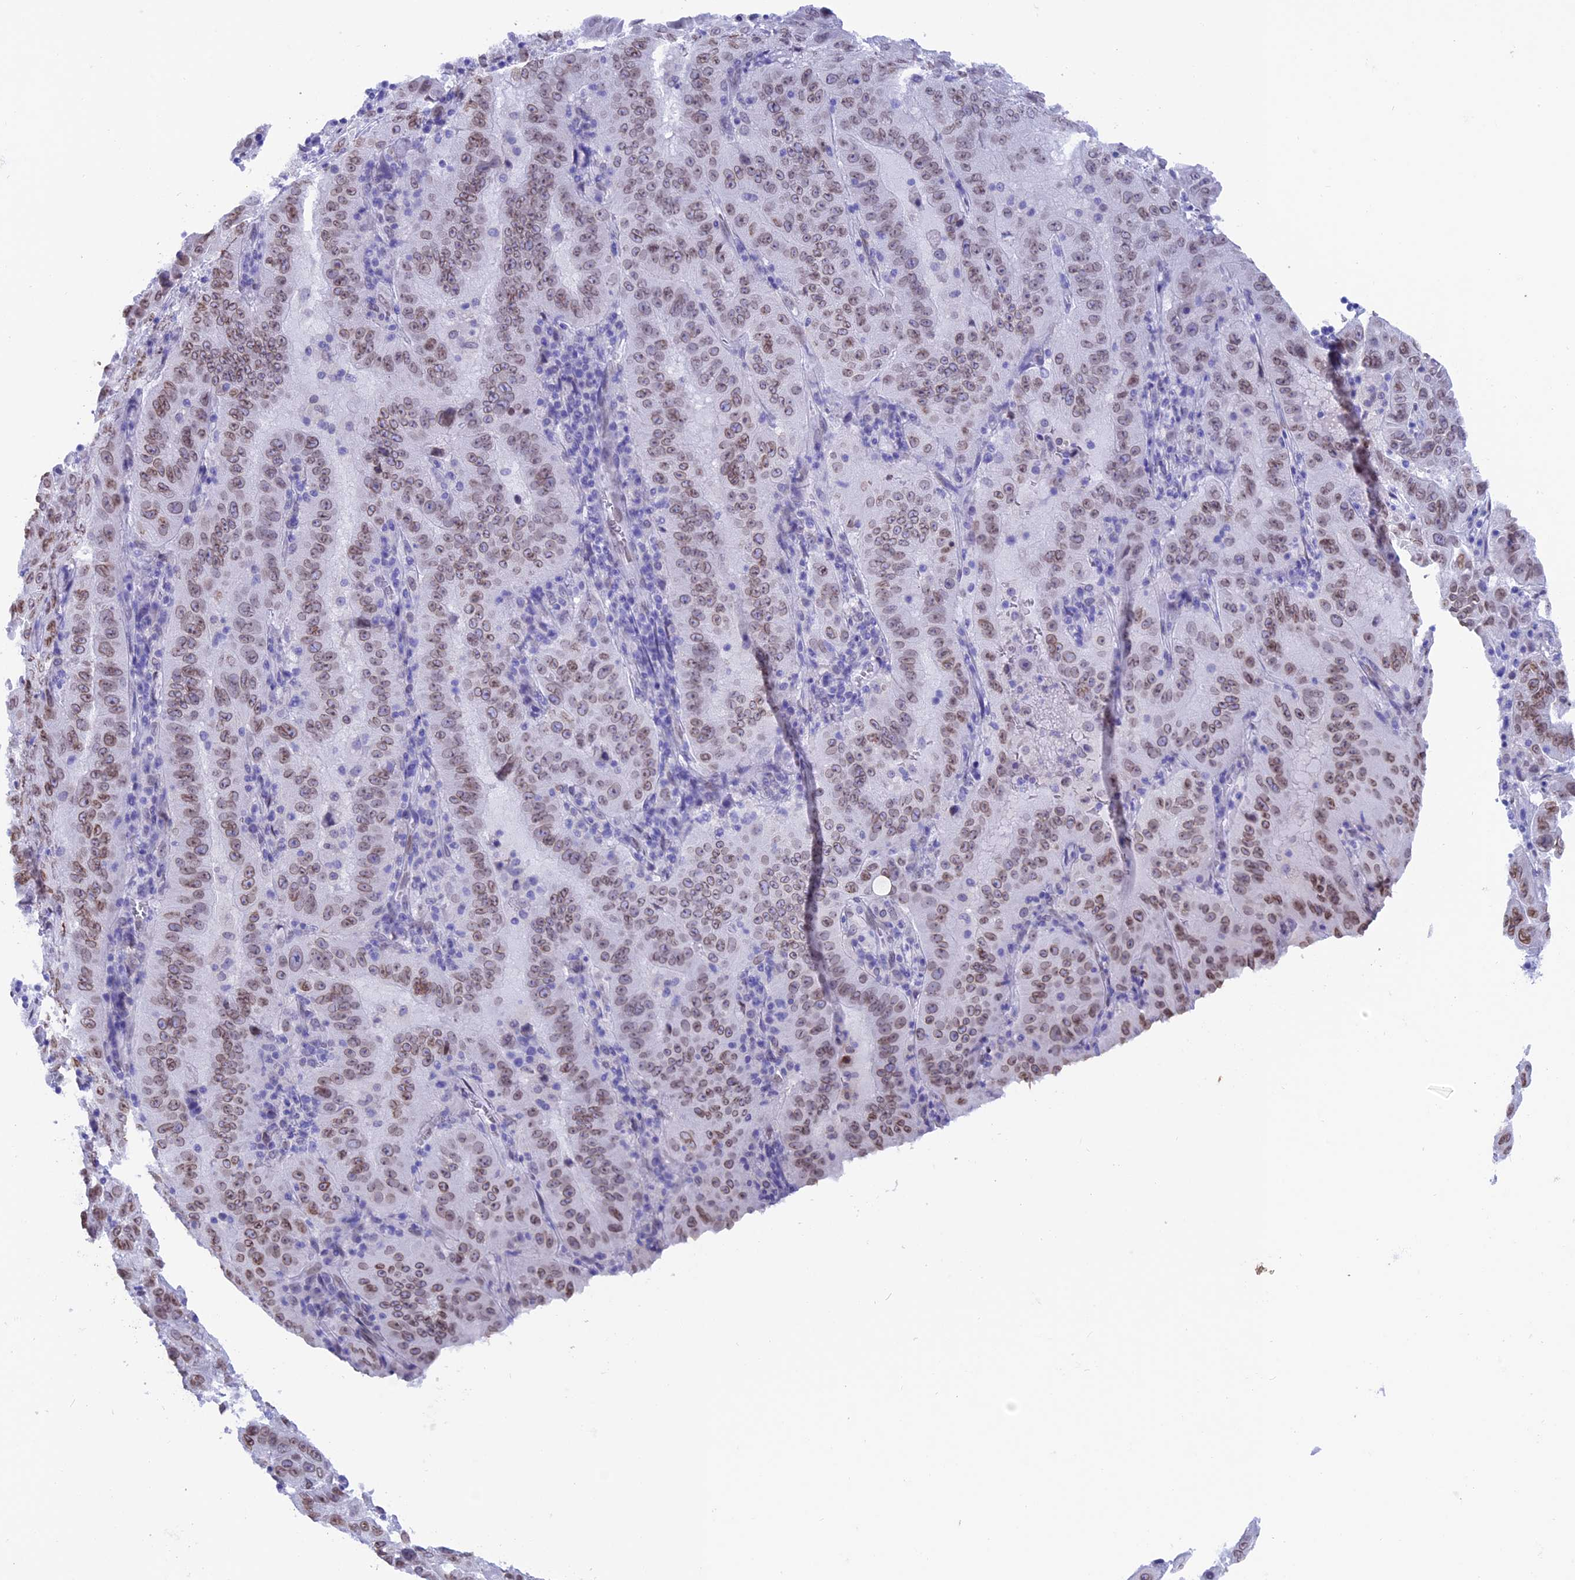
{"staining": {"intensity": "moderate", "quantity": ">75%", "location": "cytoplasmic/membranous,nuclear"}, "tissue": "pancreatic cancer", "cell_type": "Tumor cells", "image_type": "cancer", "snomed": [{"axis": "morphology", "description": "Adenocarcinoma, NOS"}, {"axis": "topography", "description": "Pancreas"}], "caption": "Immunohistochemistry (DAB) staining of human pancreatic cancer shows moderate cytoplasmic/membranous and nuclear protein positivity in about >75% of tumor cells.", "gene": "TMPRSS7", "patient": {"sex": "male", "age": 63}}